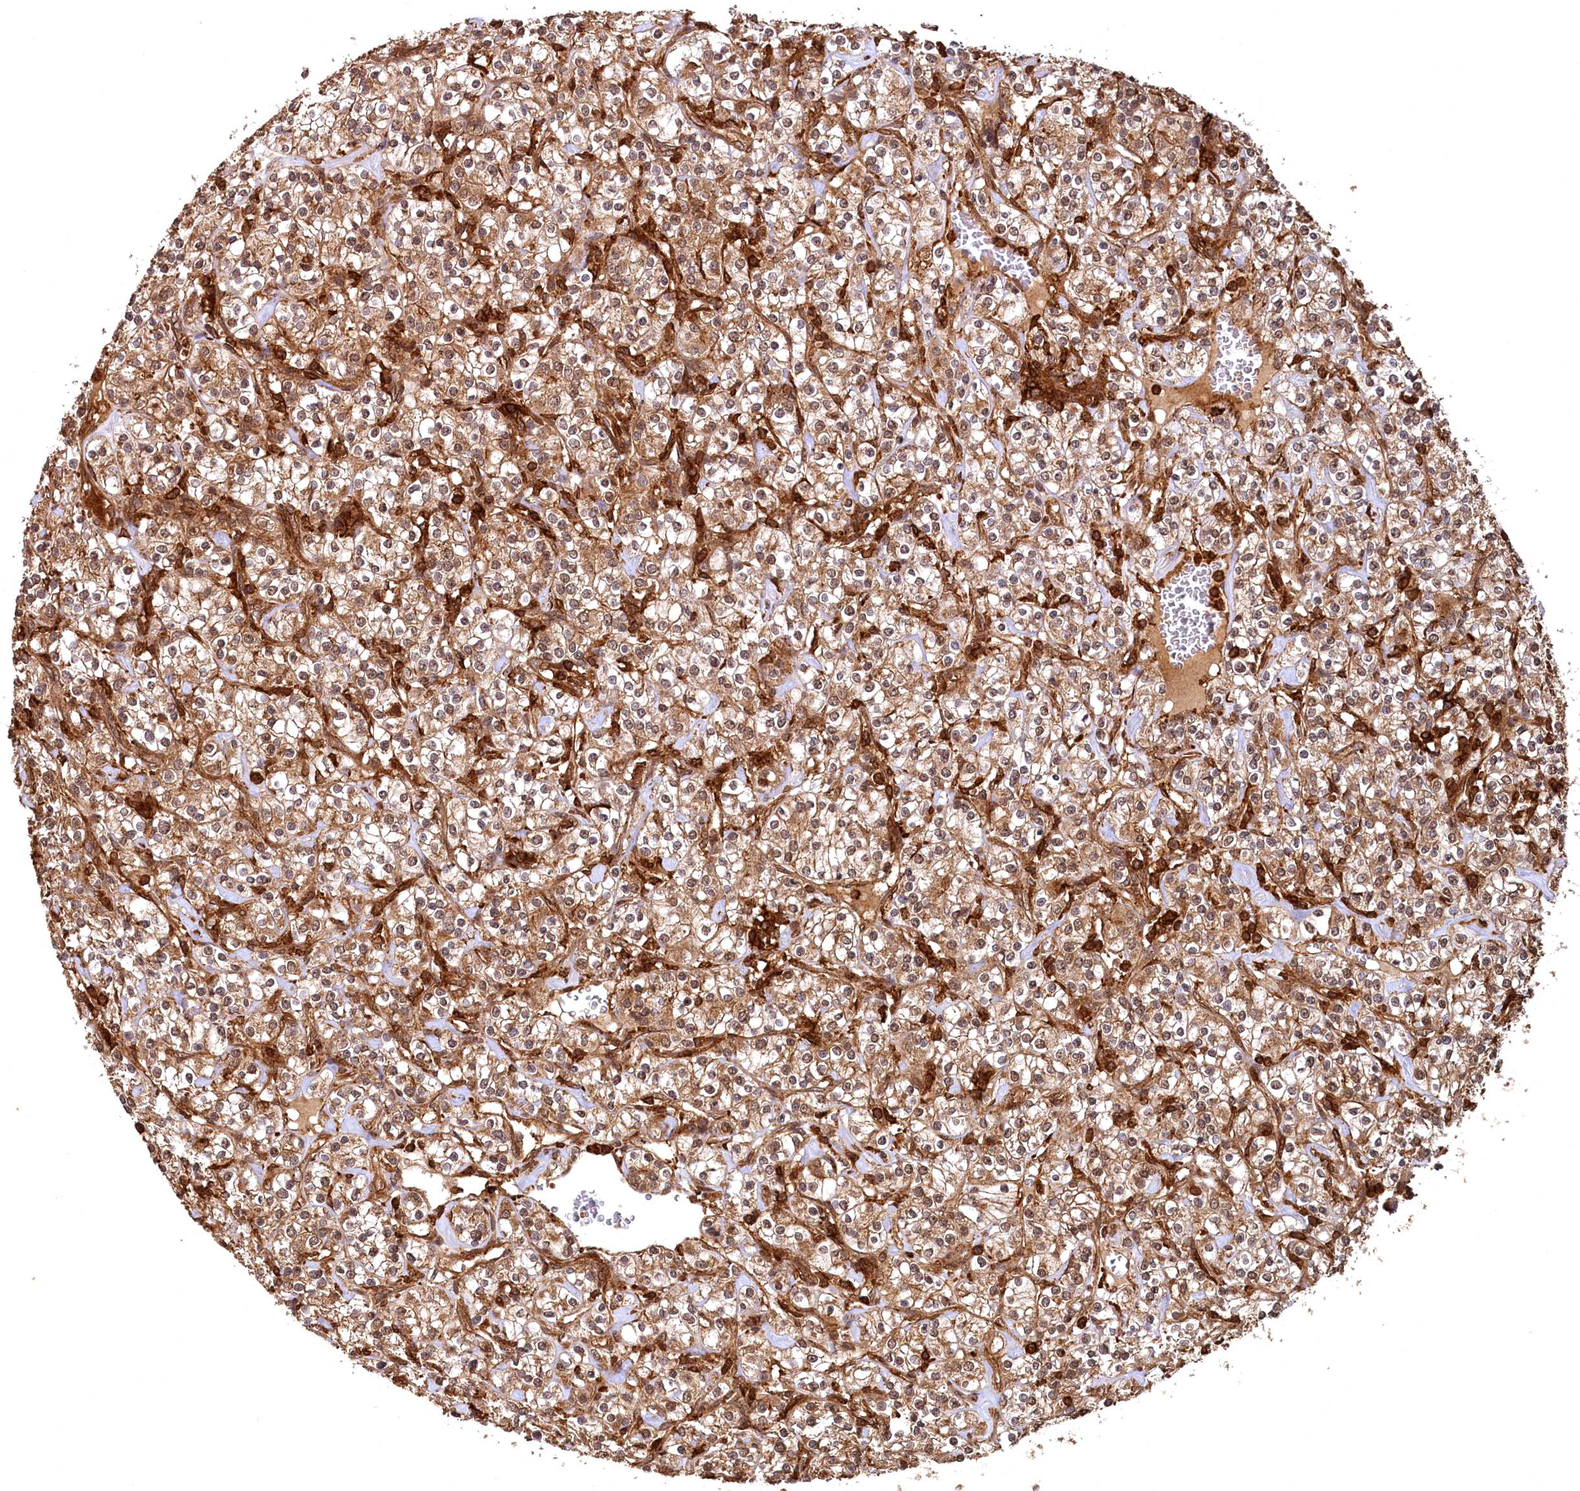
{"staining": {"intensity": "moderate", "quantity": ">75%", "location": "cytoplasmic/membranous"}, "tissue": "renal cancer", "cell_type": "Tumor cells", "image_type": "cancer", "snomed": [{"axis": "morphology", "description": "Adenocarcinoma, NOS"}, {"axis": "topography", "description": "Kidney"}], "caption": "Adenocarcinoma (renal) stained for a protein displays moderate cytoplasmic/membranous positivity in tumor cells.", "gene": "STUB1", "patient": {"sex": "male", "age": 77}}